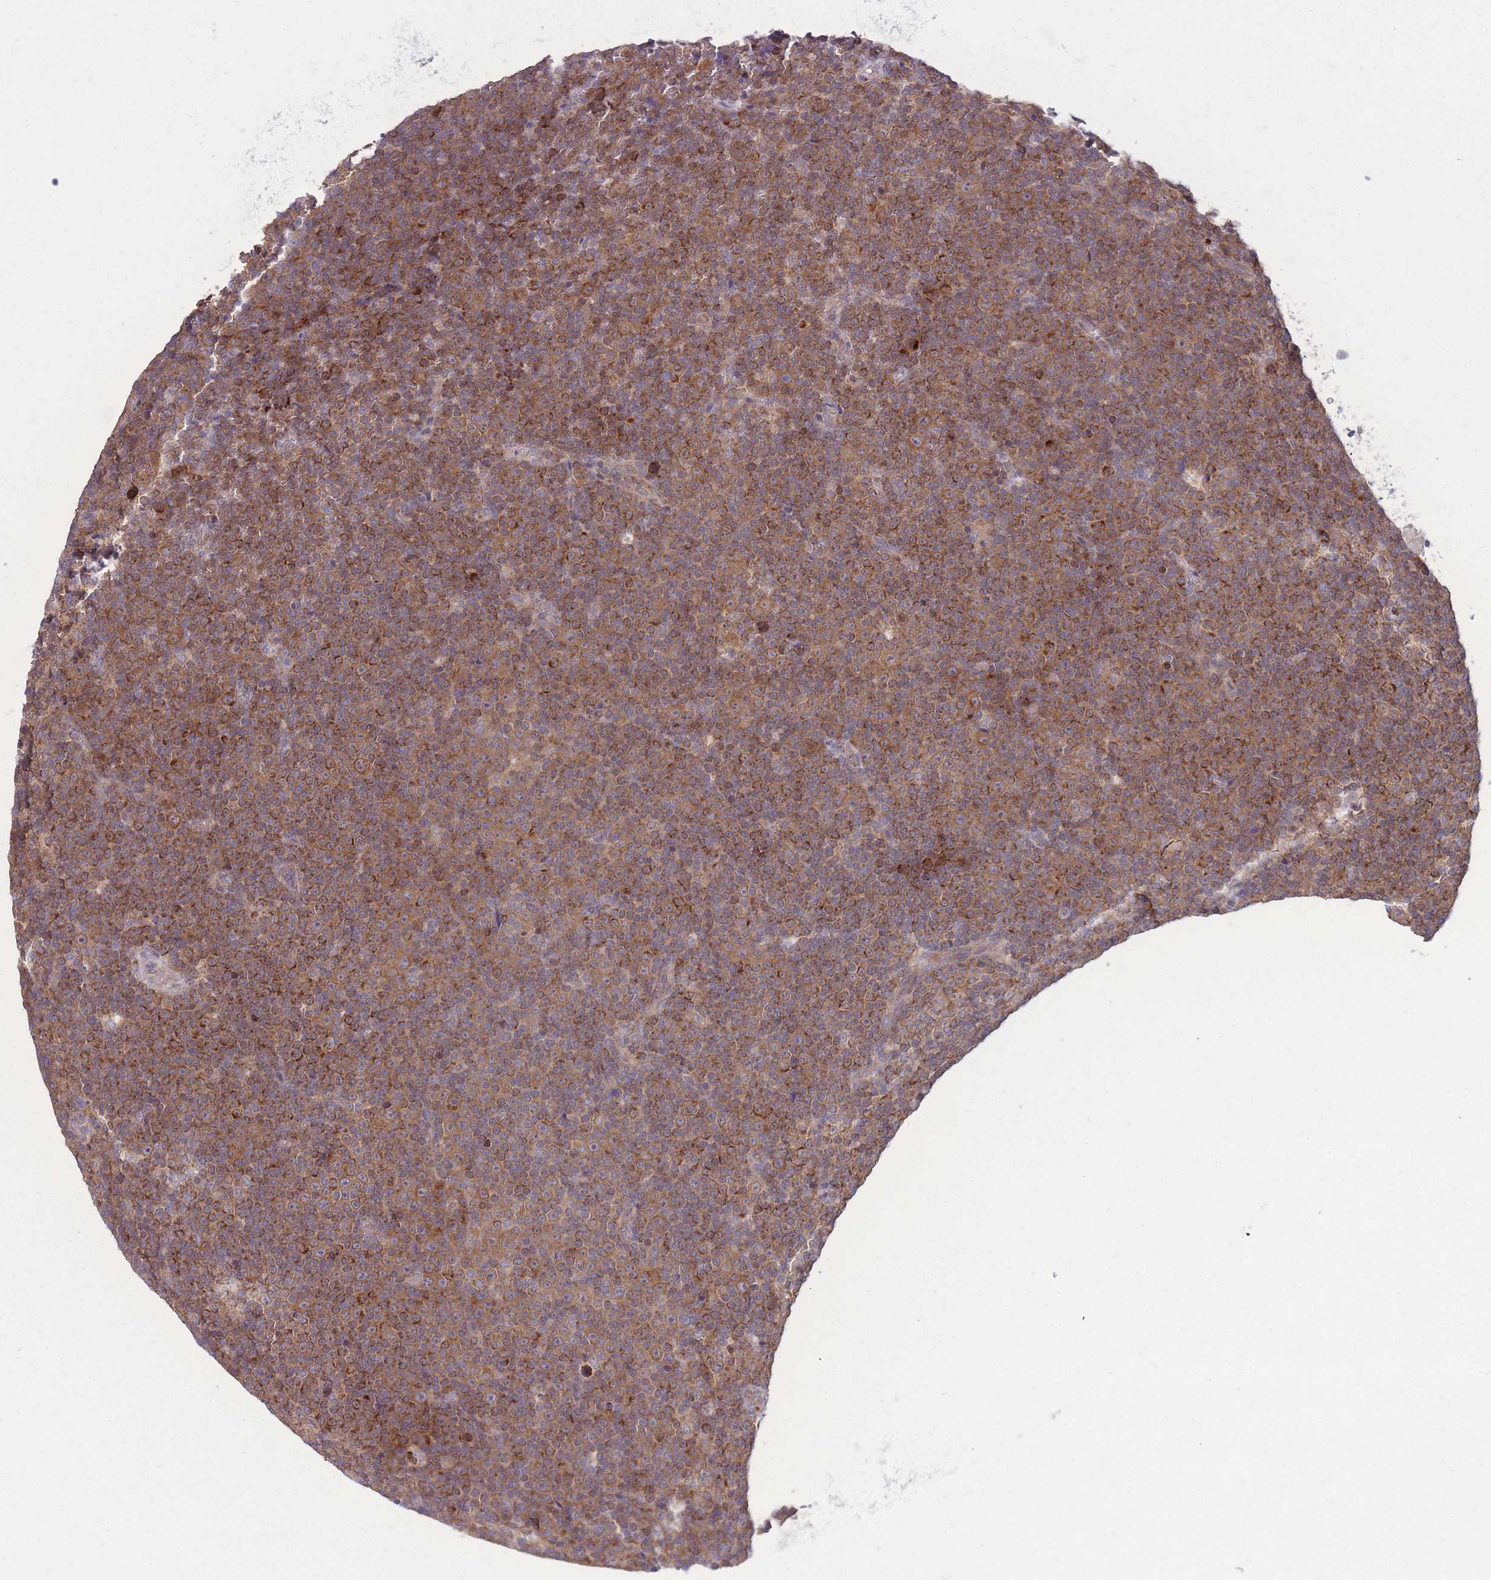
{"staining": {"intensity": "strong", "quantity": ">75%", "location": "cytoplasmic/membranous"}, "tissue": "lymphoma", "cell_type": "Tumor cells", "image_type": "cancer", "snomed": [{"axis": "morphology", "description": "Malignant lymphoma, non-Hodgkin's type, Low grade"}, {"axis": "topography", "description": "Lymph node"}], "caption": "High-magnification brightfield microscopy of lymphoma stained with DAB (3,3'-diaminobenzidine) (brown) and counterstained with hematoxylin (blue). tumor cells exhibit strong cytoplasmic/membranous staining is seen in about>75% of cells.", "gene": "CCT6B", "patient": {"sex": "female", "age": 67}}